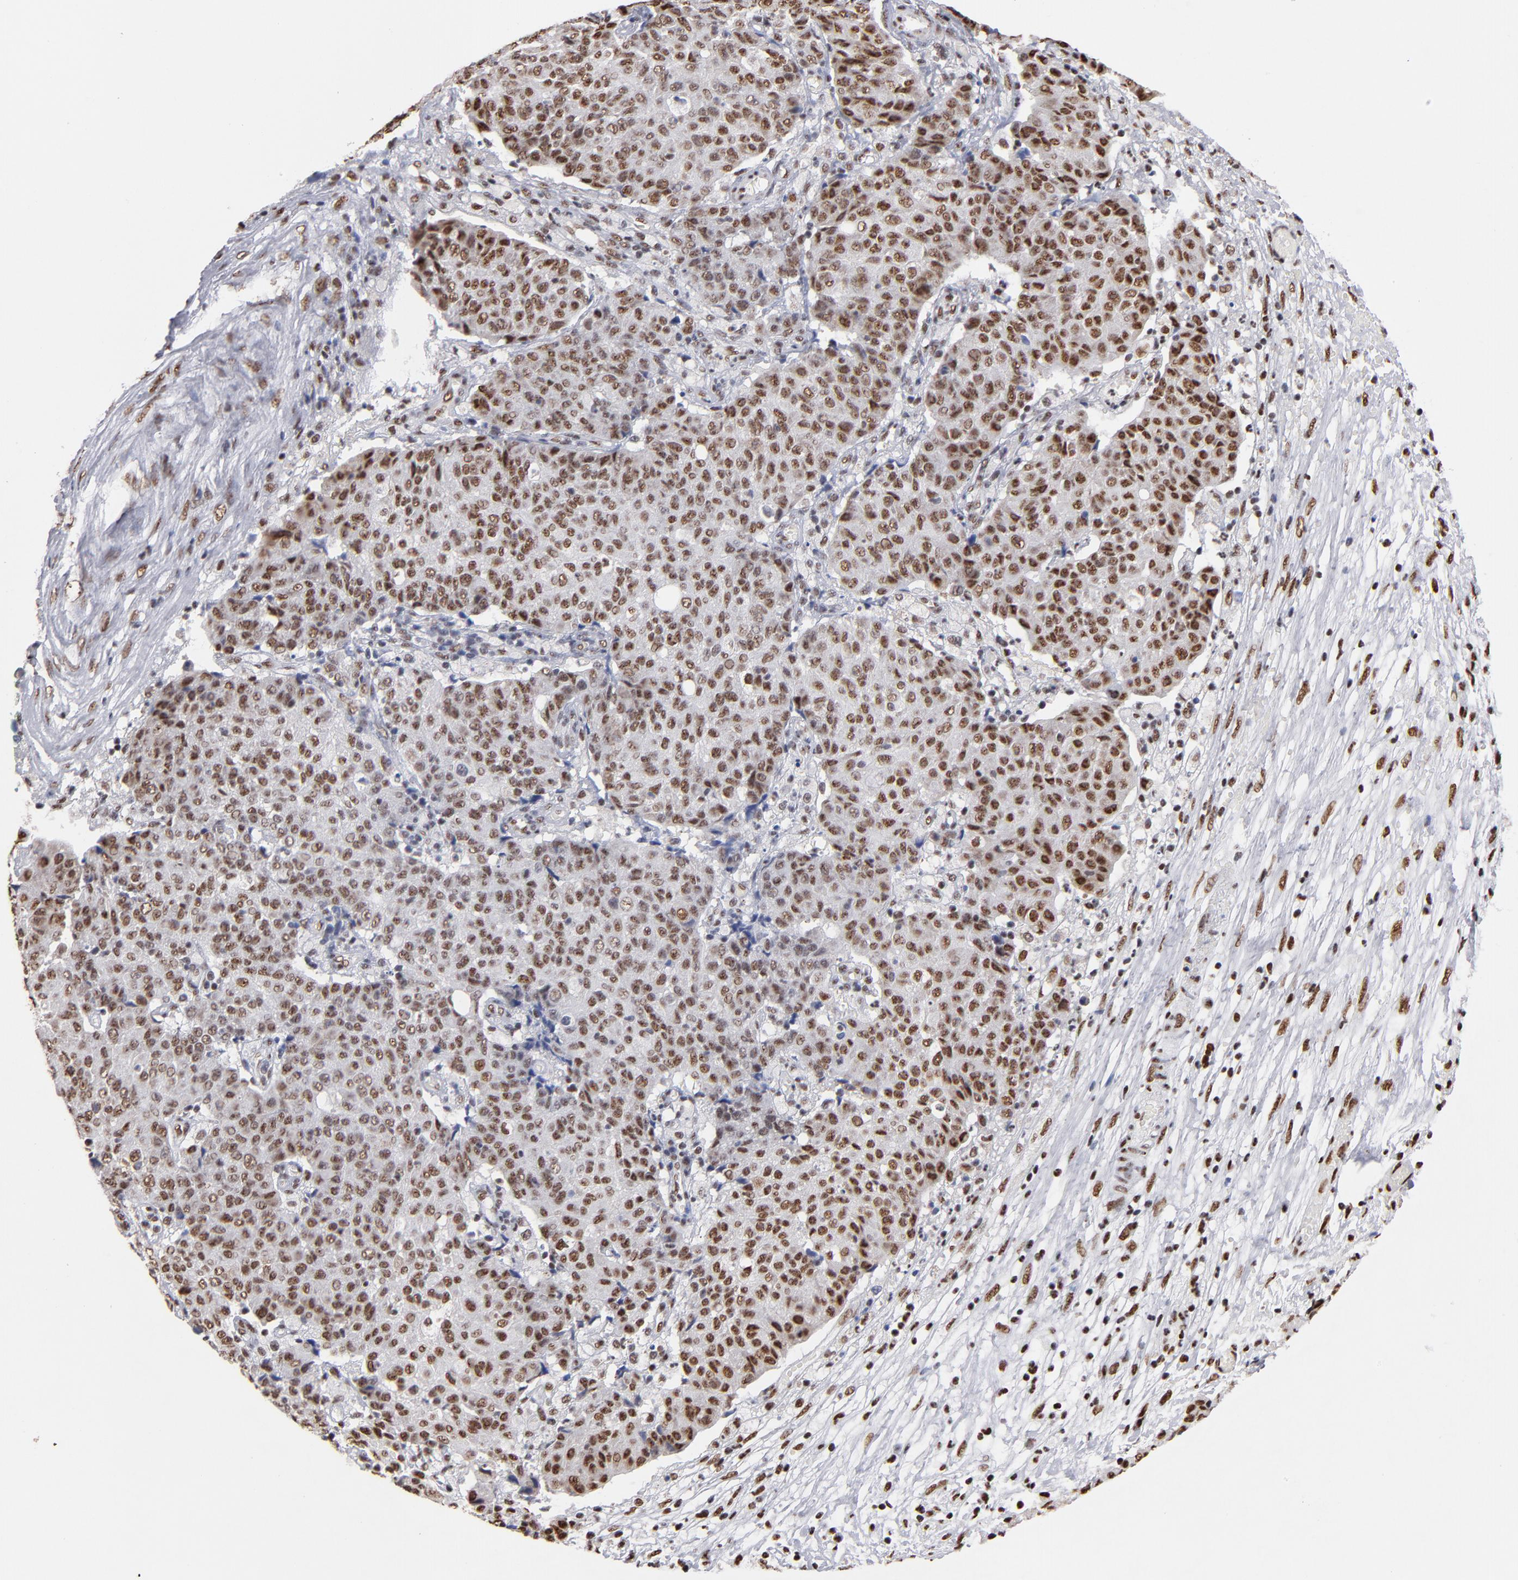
{"staining": {"intensity": "strong", "quantity": ">75%", "location": "nuclear"}, "tissue": "ovarian cancer", "cell_type": "Tumor cells", "image_type": "cancer", "snomed": [{"axis": "morphology", "description": "Carcinoma, endometroid"}, {"axis": "topography", "description": "Ovary"}], "caption": "Brown immunohistochemical staining in ovarian cancer (endometroid carcinoma) displays strong nuclear positivity in about >75% of tumor cells. (DAB (3,3'-diaminobenzidine) = brown stain, brightfield microscopy at high magnification).", "gene": "MN1", "patient": {"sex": "female", "age": 42}}